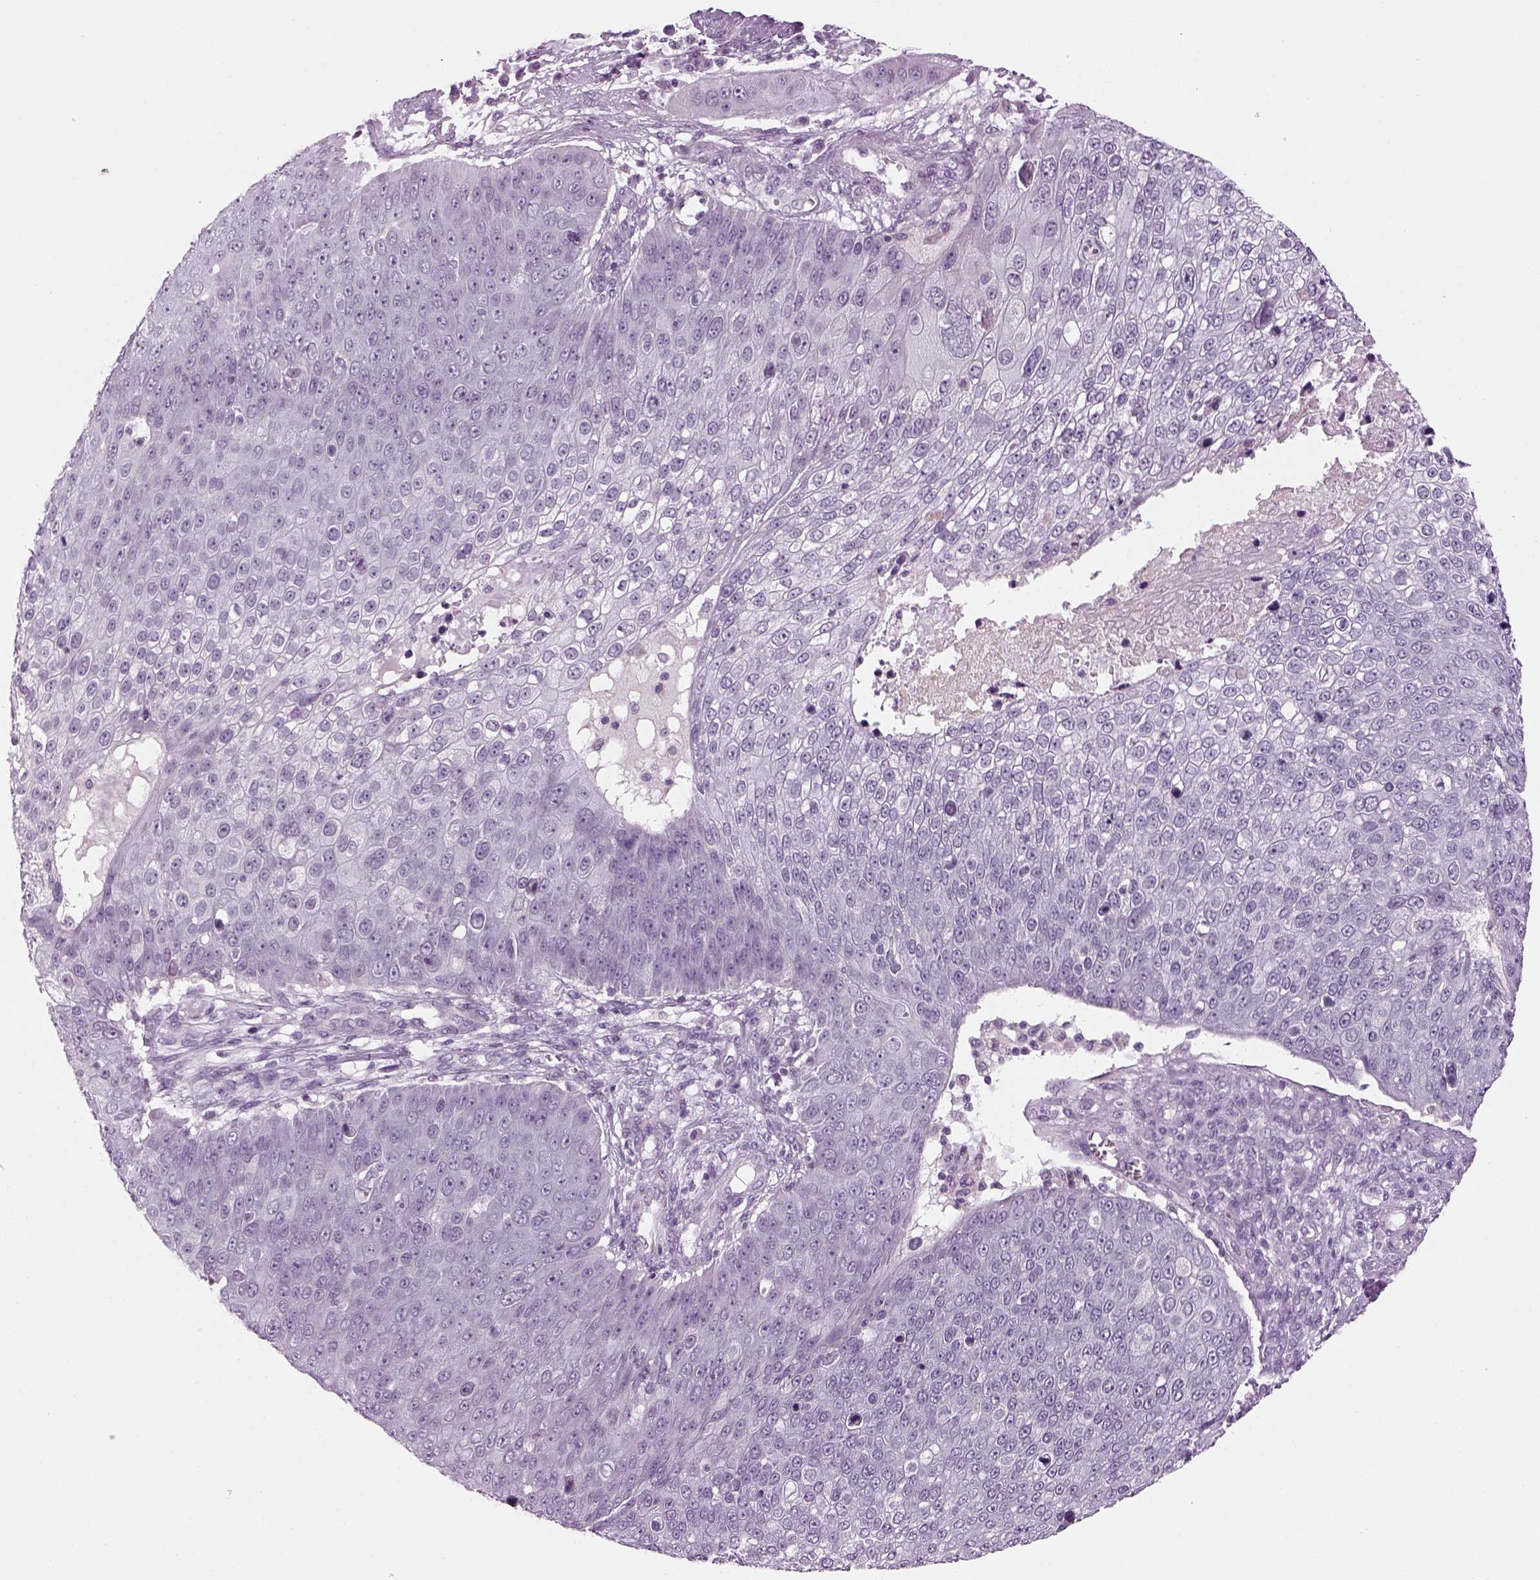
{"staining": {"intensity": "negative", "quantity": "none", "location": "none"}, "tissue": "skin cancer", "cell_type": "Tumor cells", "image_type": "cancer", "snomed": [{"axis": "morphology", "description": "Squamous cell carcinoma, NOS"}, {"axis": "topography", "description": "Skin"}], "caption": "High power microscopy image of an immunohistochemistry histopathology image of squamous cell carcinoma (skin), revealing no significant positivity in tumor cells. (DAB IHC with hematoxylin counter stain).", "gene": "LRRIQ3", "patient": {"sex": "male", "age": 71}}